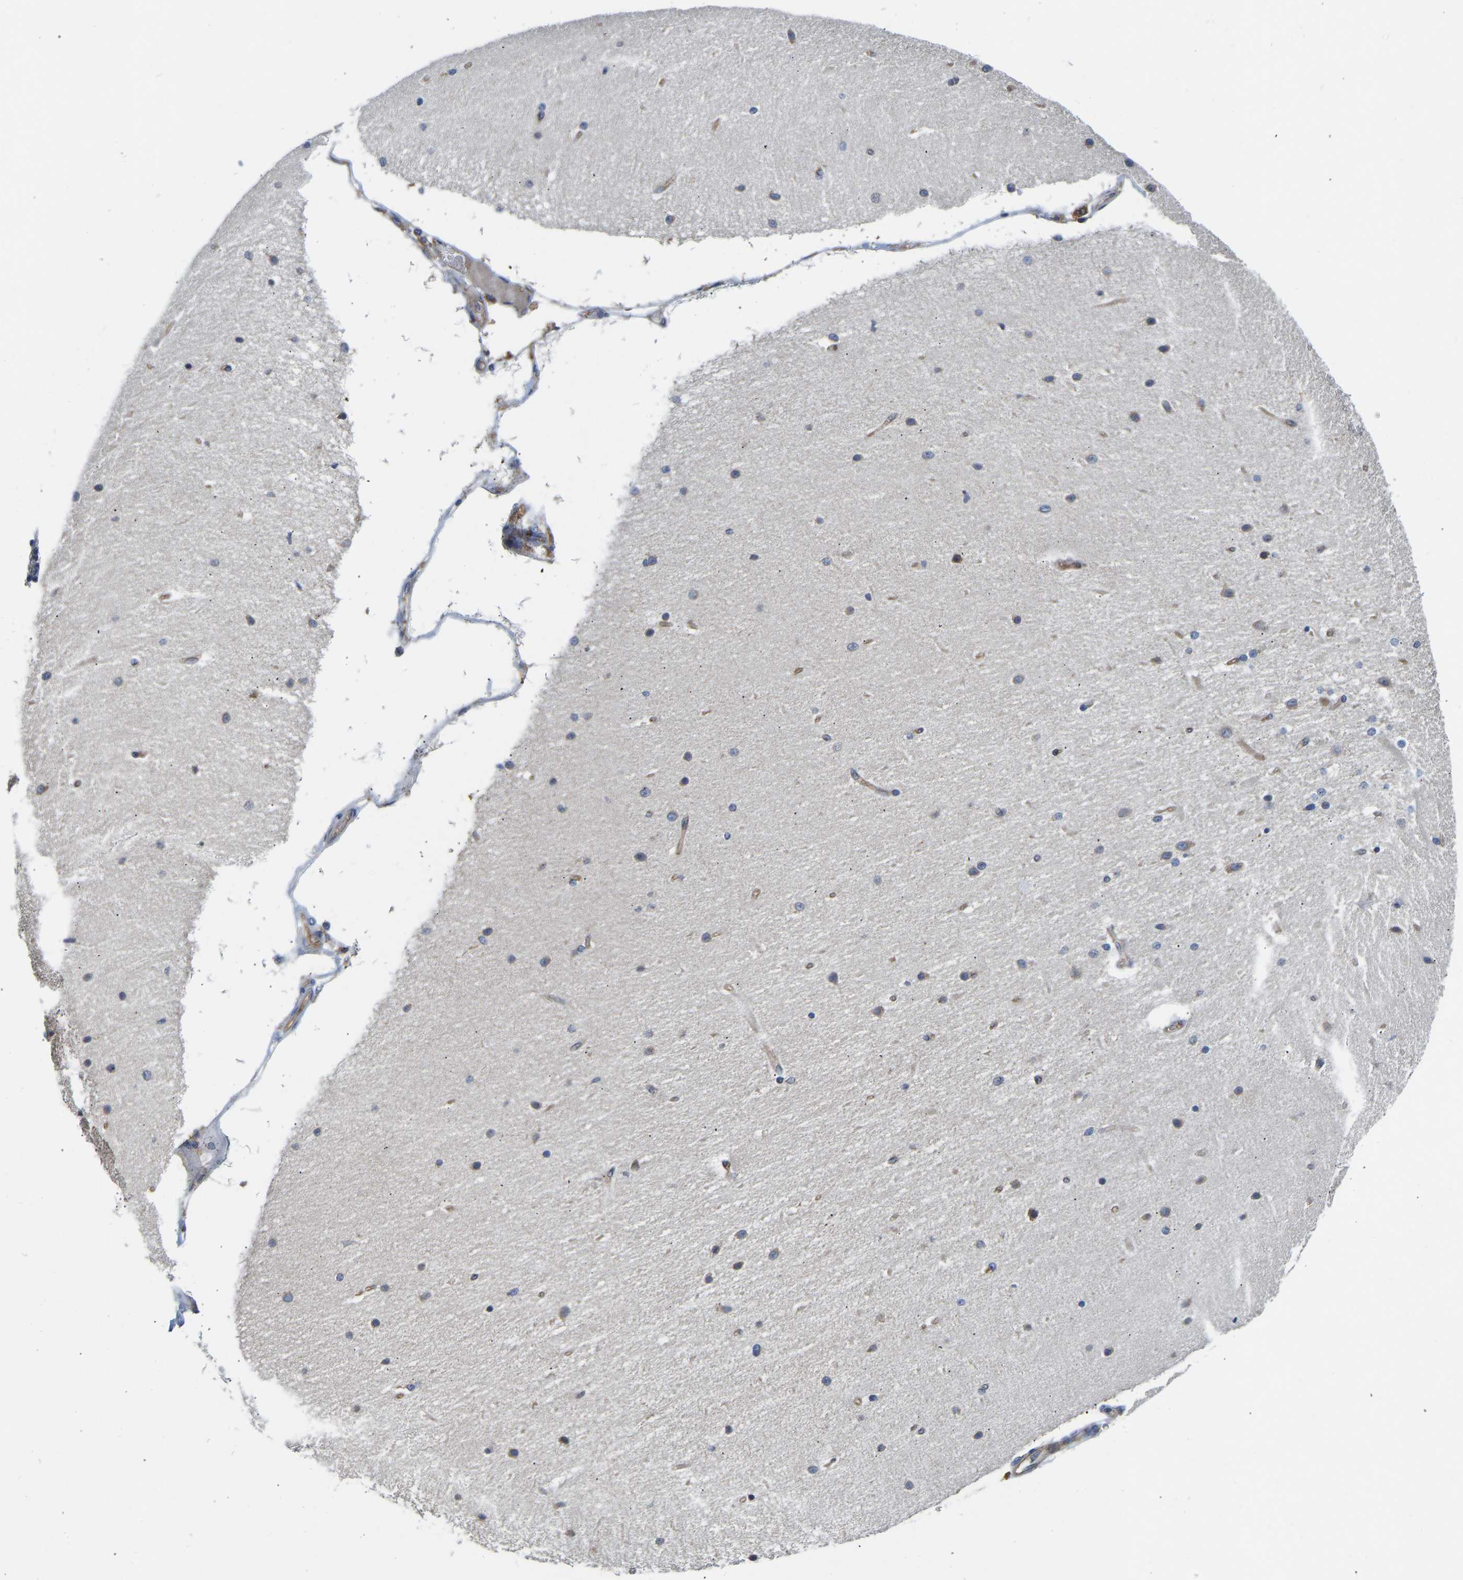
{"staining": {"intensity": "weak", "quantity": "<25%", "location": "cytoplasmic/membranous"}, "tissue": "cerebellum", "cell_type": "Cells in granular layer", "image_type": "normal", "snomed": [{"axis": "morphology", "description": "Normal tissue, NOS"}, {"axis": "topography", "description": "Cerebellum"}], "caption": "DAB (3,3'-diaminobenzidine) immunohistochemical staining of unremarkable cerebellum exhibits no significant positivity in cells in granular layer. (Brightfield microscopy of DAB (3,3'-diaminobenzidine) IHC at high magnification).", "gene": "FLNB", "patient": {"sex": "female", "age": 54}}